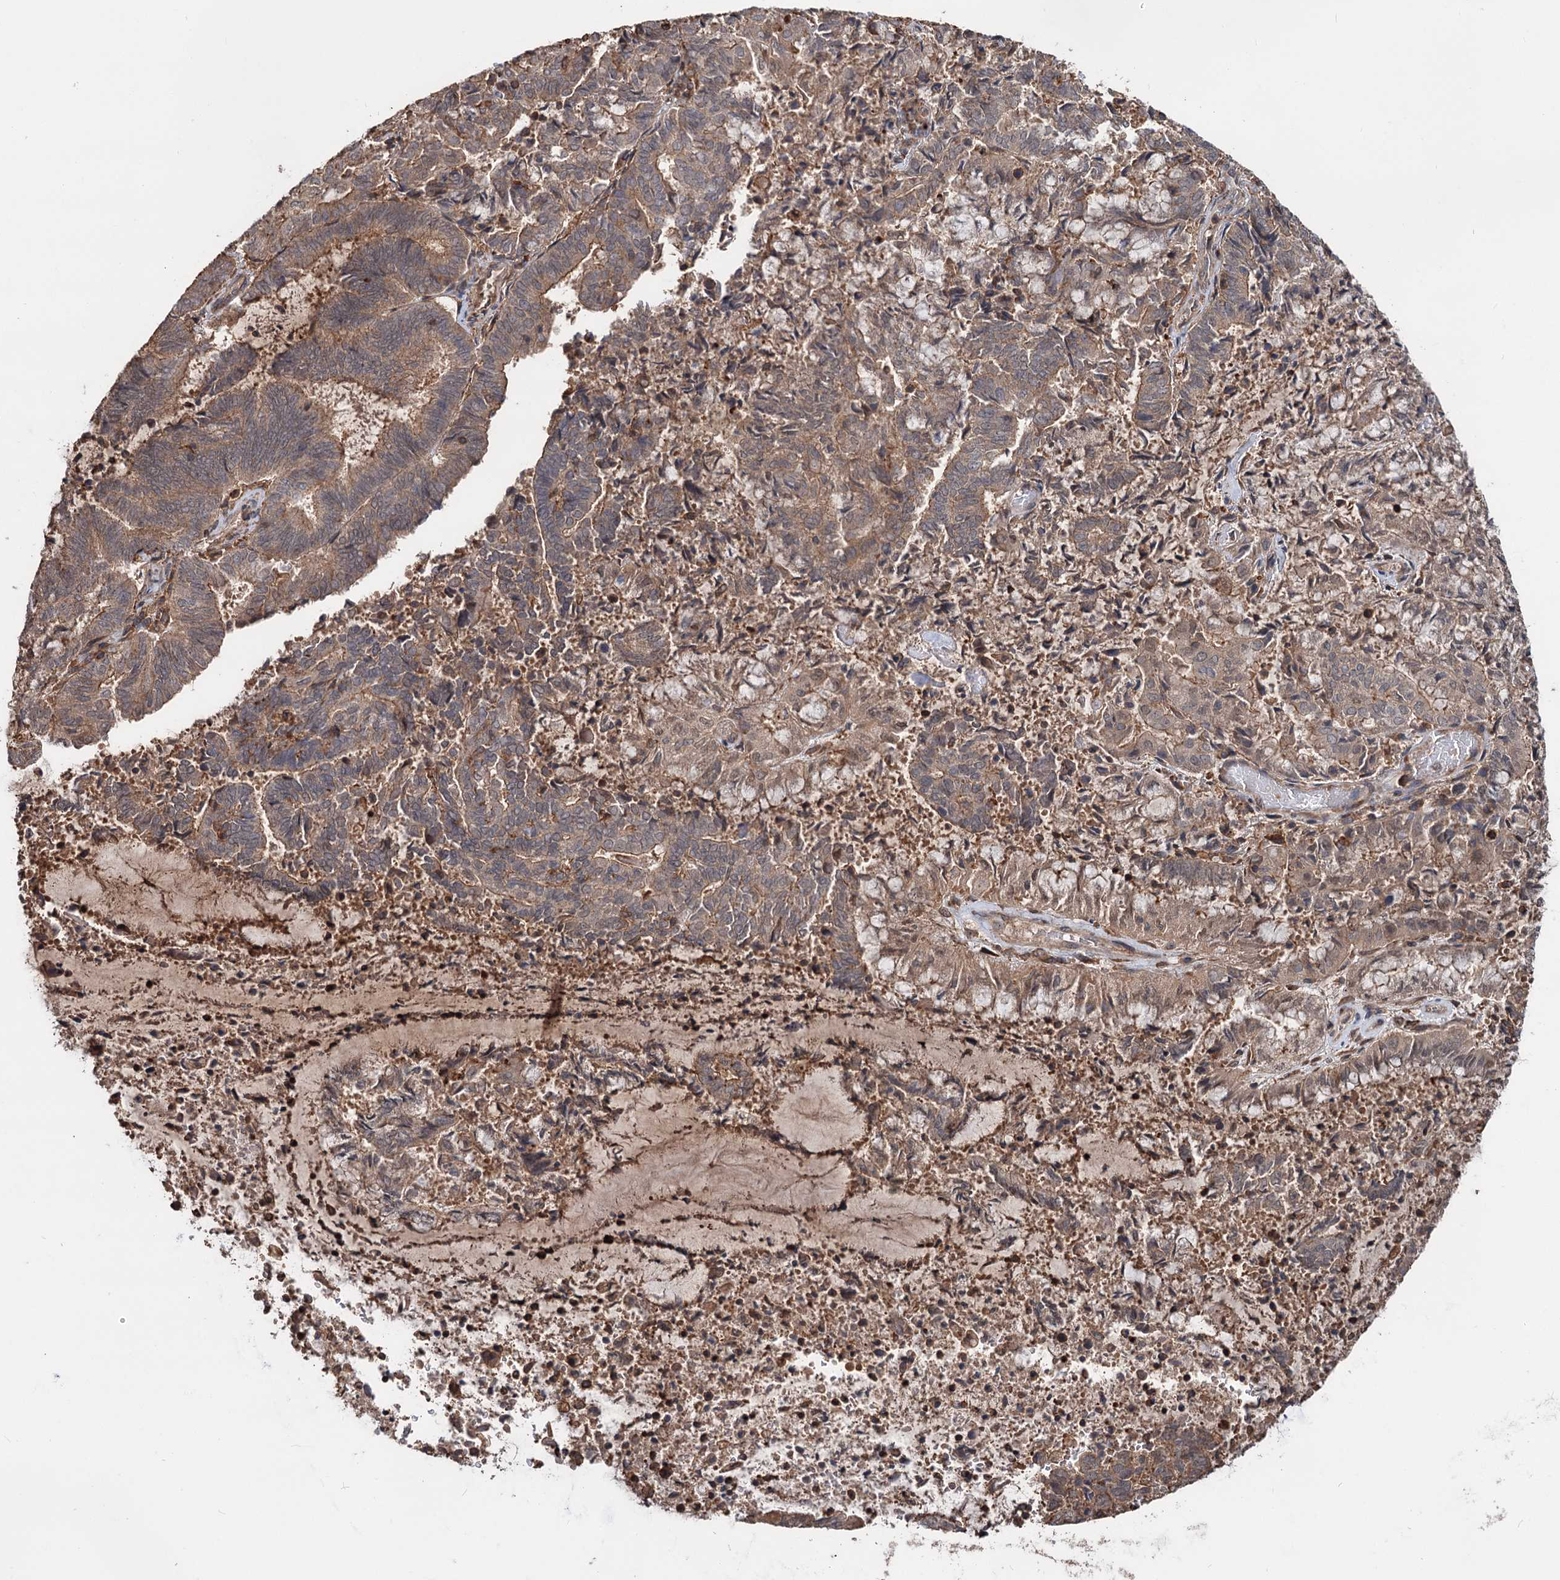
{"staining": {"intensity": "moderate", "quantity": "25%-75%", "location": "cytoplasmic/membranous"}, "tissue": "endometrial cancer", "cell_type": "Tumor cells", "image_type": "cancer", "snomed": [{"axis": "morphology", "description": "Adenocarcinoma, NOS"}, {"axis": "topography", "description": "Endometrium"}], "caption": "Tumor cells display medium levels of moderate cytoplasmic/membranous staining in about 25%-75% of cells in human adenocarcinoma (endometrial). Nuclei are stained in blue.", "gene": "GRIP1", "patient": {"sex": "female", "age": 80}}